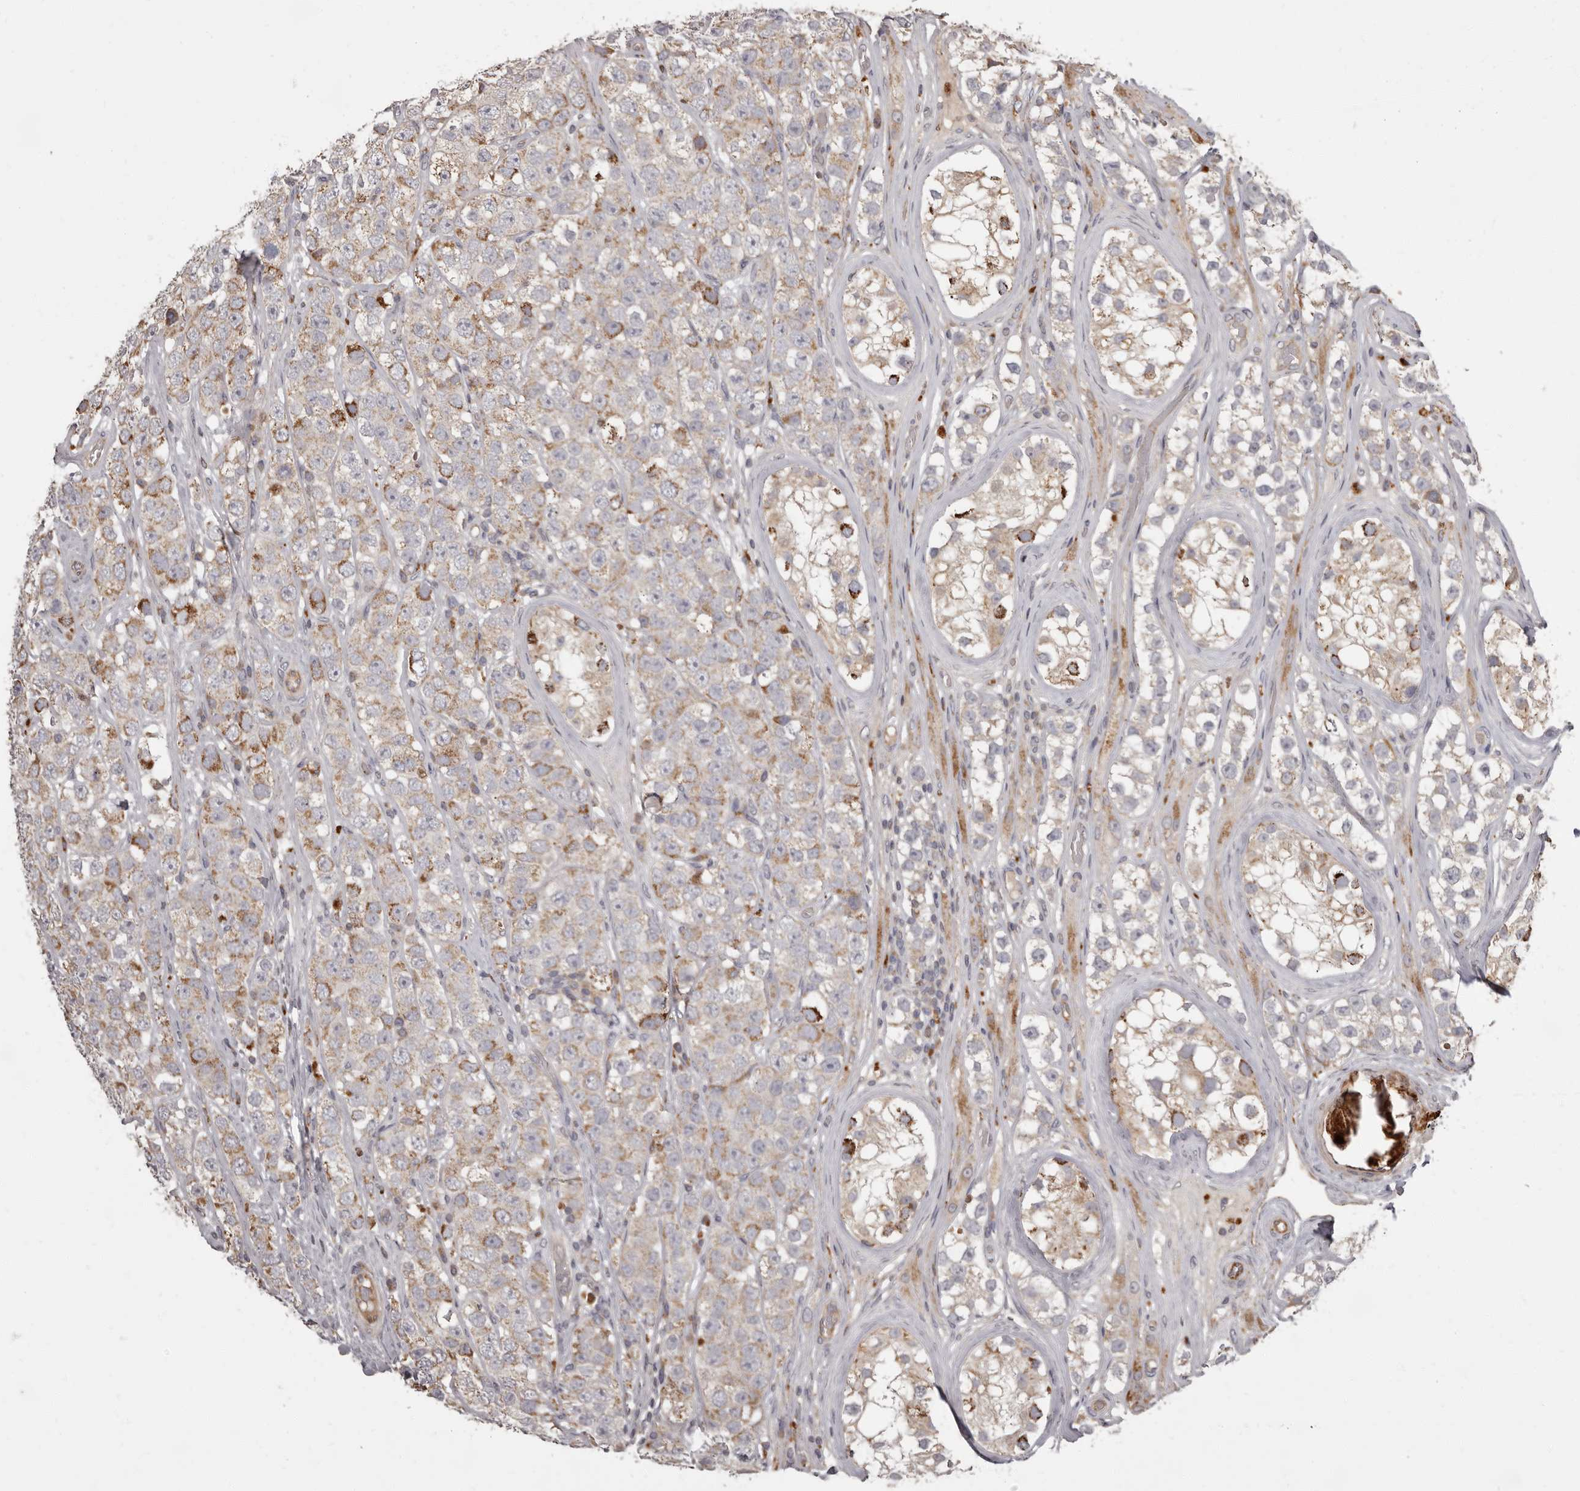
{"staining": {"intensity": "moderate", "quantity": "<25%", "location": "cytoplasmic/membranous"}, "tissue": "testis cancer", "cell_type": "Tumor cells", "image_type": "cancer", "snomed": [{"axis": "morphology", "description": "Seminoma, NOS"}, {"axis": "topography", "description": "Testis"}], "caption": "IHC photomicrograph of neoplastic tissue: human testis cancer stained using IHC exhibits low levels of moderate protein expression localized specifically in the cytoplasmic/membranous of tumor cells, appearing as a cytoplasmic/membranous brown color.", "gene": "ADCY2", "patient": {"sex": "male", "age": 28}}